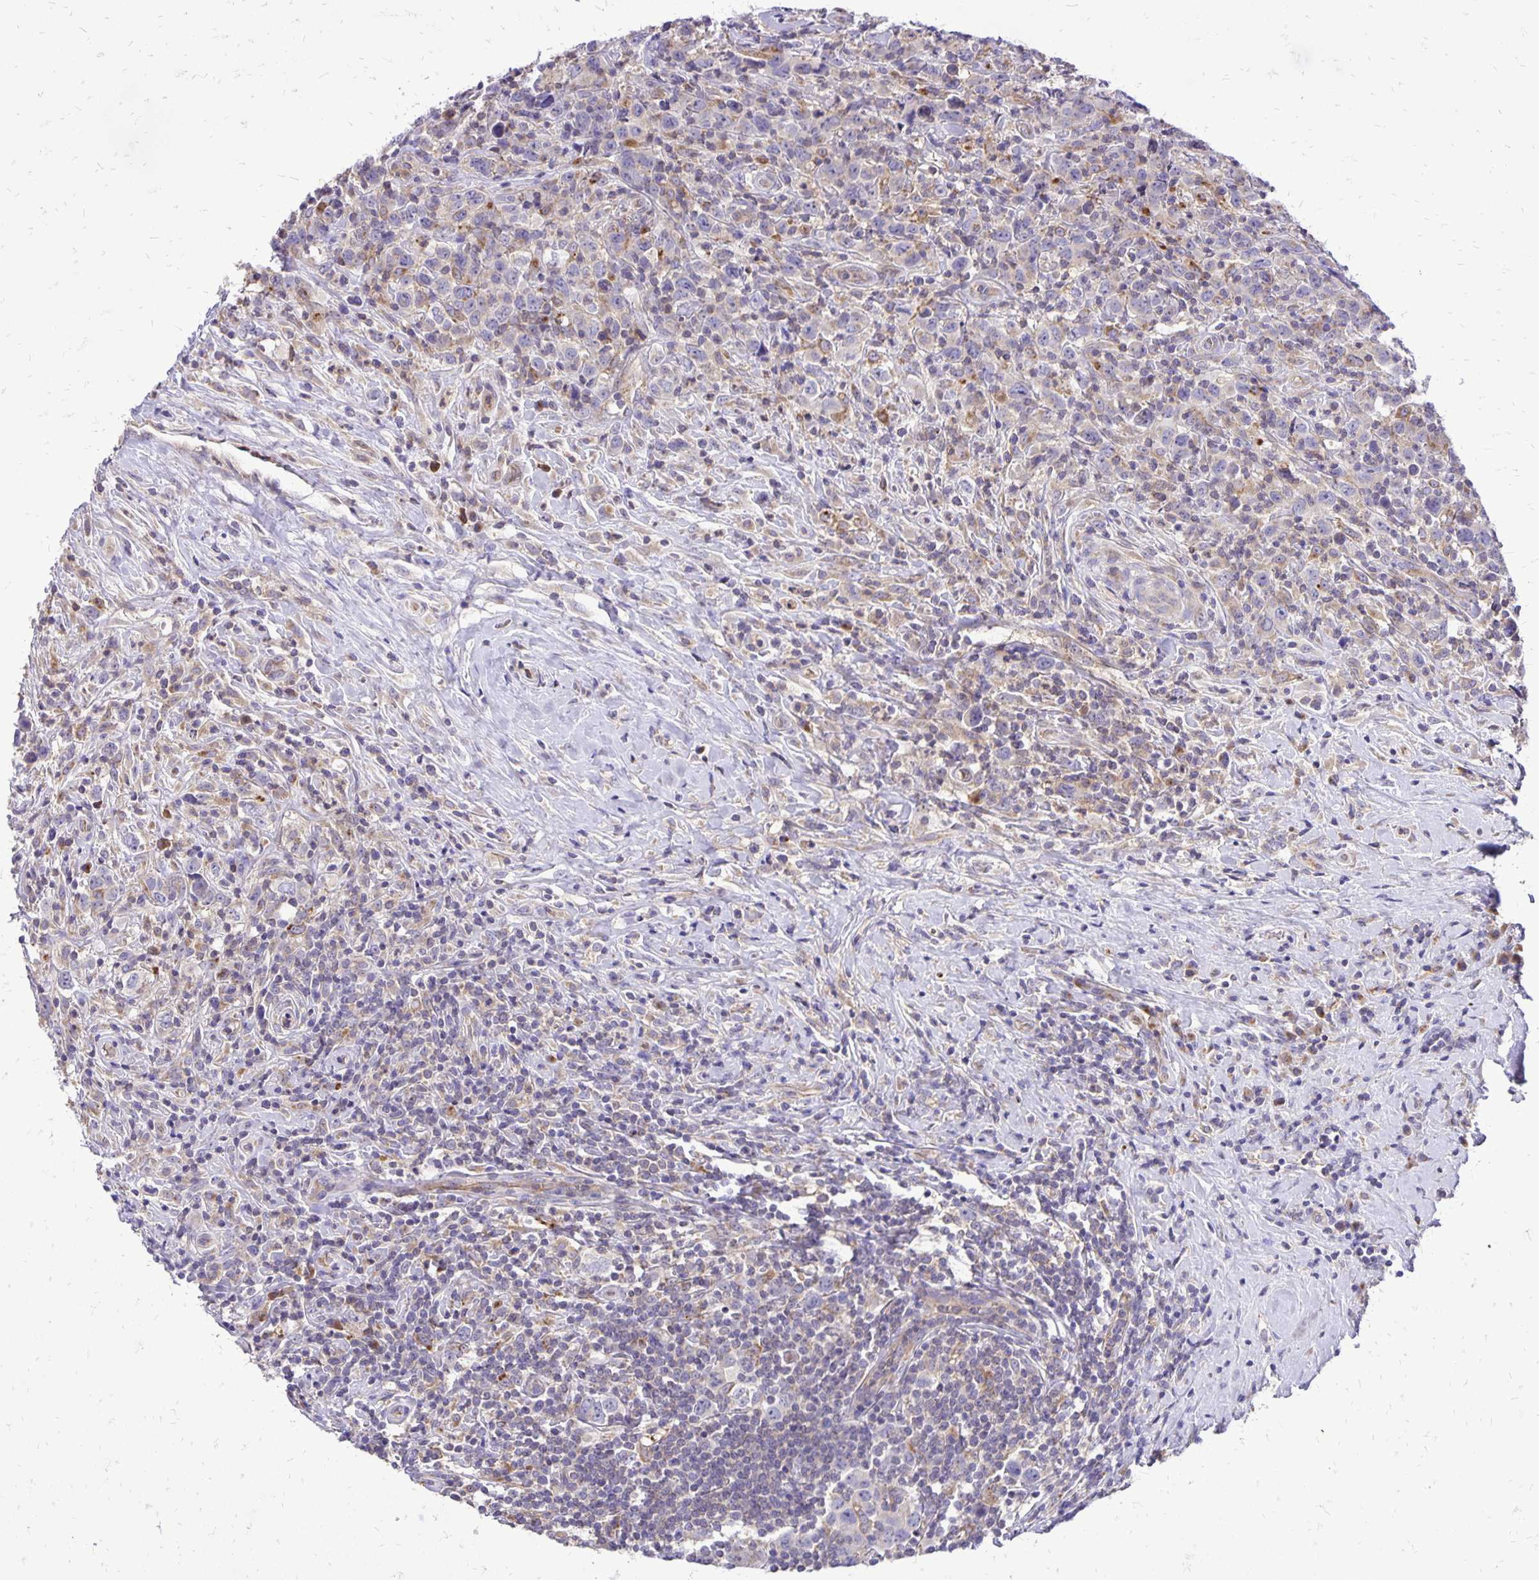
{"staining": {"intensity": "negative", "quantity": "none", "location": "none"}, "tissue": "lymphoma", "cell_type": "Tumor cells", "image_type": "cancer", "snomed": [{"axis": "morphology", "description": "Hodgkin's disease, NOS"}, {"axis": "topography", "description": "Lymph node"}], "caption": "This photomicrograph is of lymphoma stained with immunohistochemistry to label a protein in brown with the nuclei are counter-stained blue. There is no expression in tumor cells.", "gene": "EIF5A", "patient": {"sex": "female", "age": 18}}